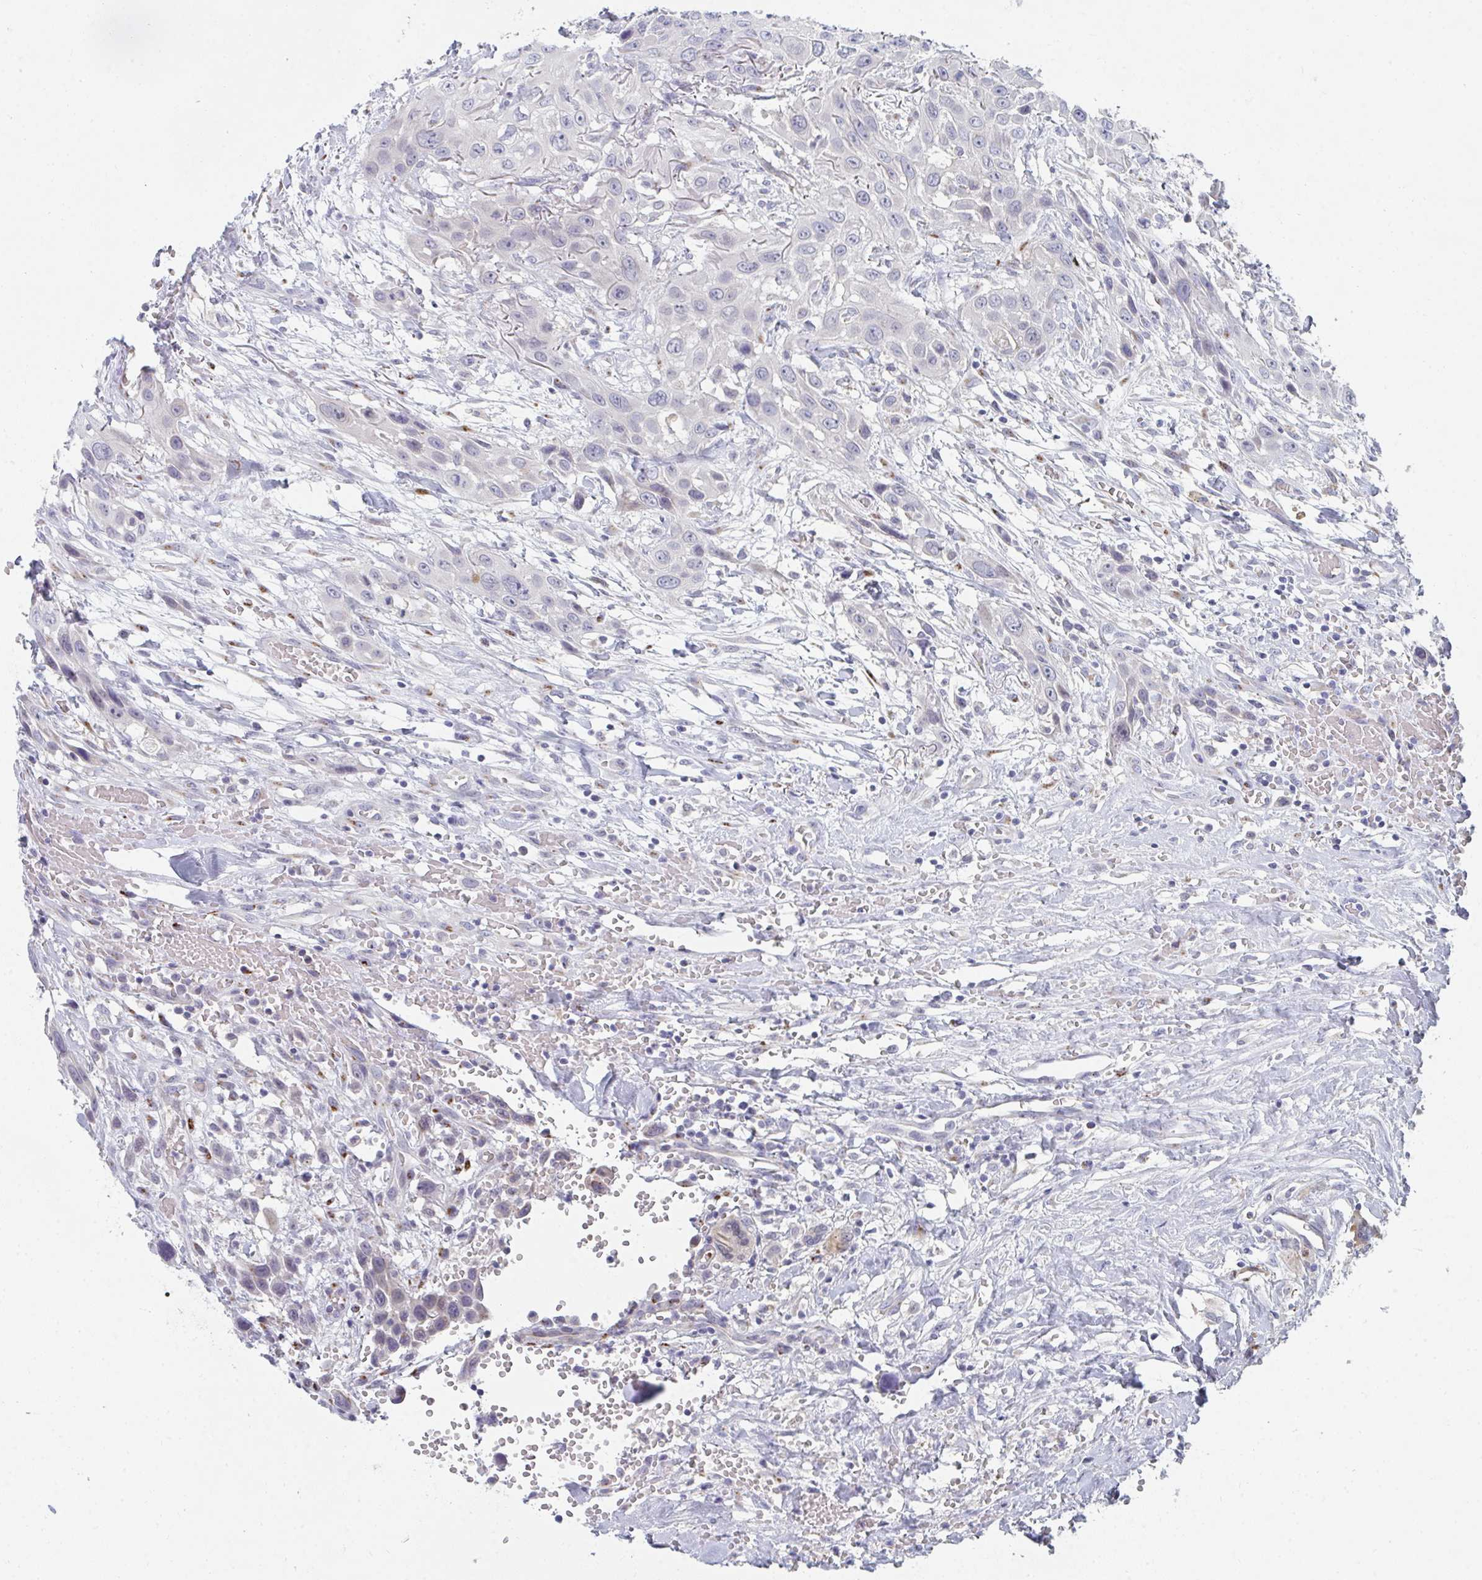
{"staining": {"intensity": "negative", "quantity": "none", "location": "none"}, "tissue": "head and neck cancer", "cell_type": "Tumor cells", "image_type": "cancer", "snomed": [{"axis": "morphology", "description": "Squamous cell carcinoma, NOS"}, {"axis": "topography", "description": "Head-Neck"}], "caption": "Immunohistochemistry (IHC) of human head and neck cancer demonstrates no staining in tumor cells. The staining was performed using DAB (3,3'-diaminobenzidine) to visualize the protein expression in brown, while the nuclei were stained in blue with hematoxylin (Magnification: 20x).", "gene": "PSMG1", "patient": {"sex": "male", "age": 81}}